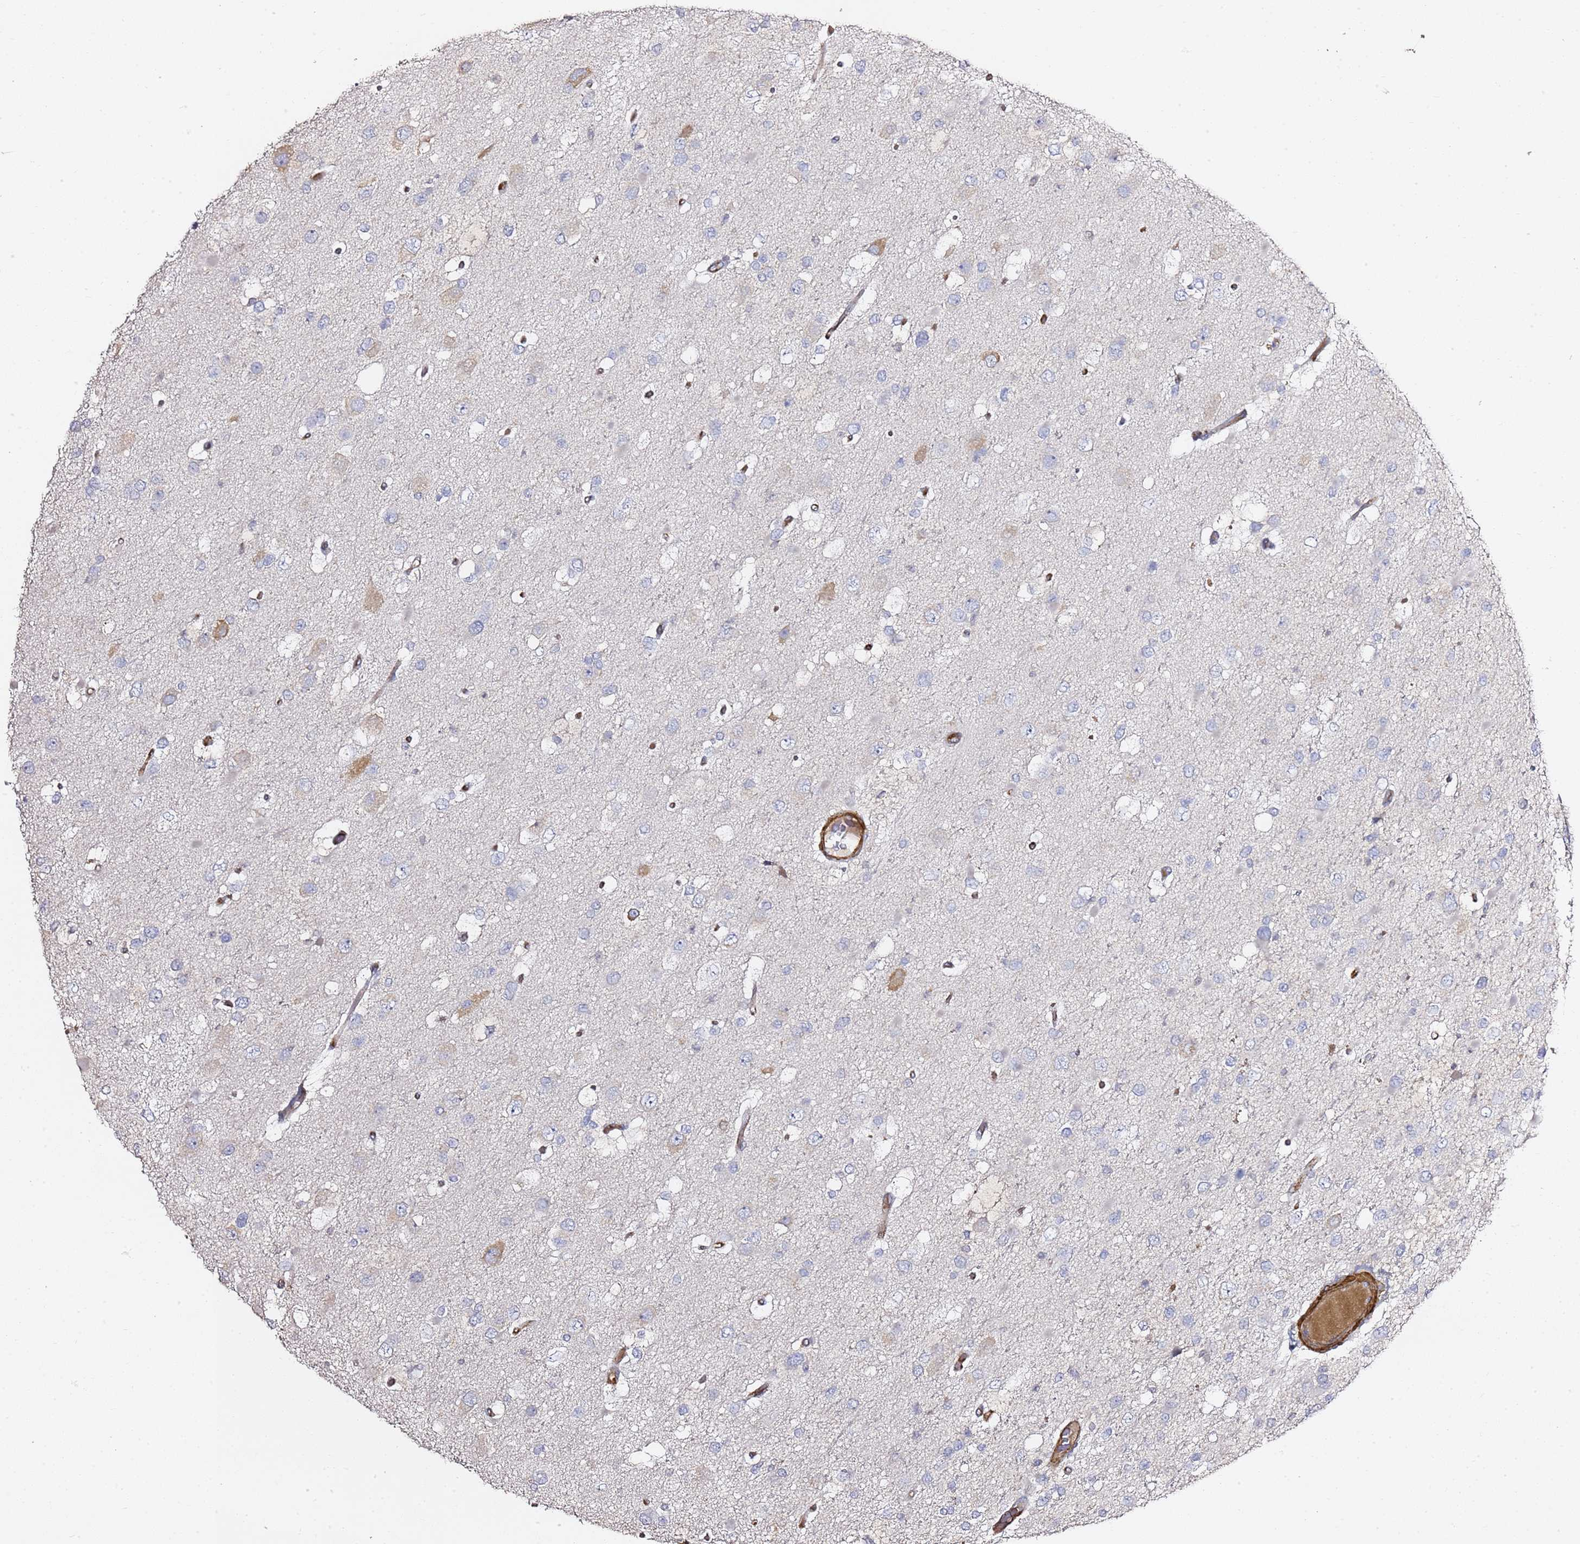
{"staining": {"intensity": "negative", "quantity": "none", "location": "none"}, "tissue": "glioma", "cell_type": "Tumor cells", "image_type": "cancer", "snomed": [{"axis": "morphology", "description": "Glioma, malignant, High grade"}, {"axis": "topography", "description": "Brain"}], "caption": "High magnification brightfield microscopy of malignant glioma (high-grade) stained with DAB (brown) and counterstained with hematoxylin (blue): tumor cells show no significant positivity.", "gene": "EPS8L1", "patient": {"sex": "male", "age": 53}}